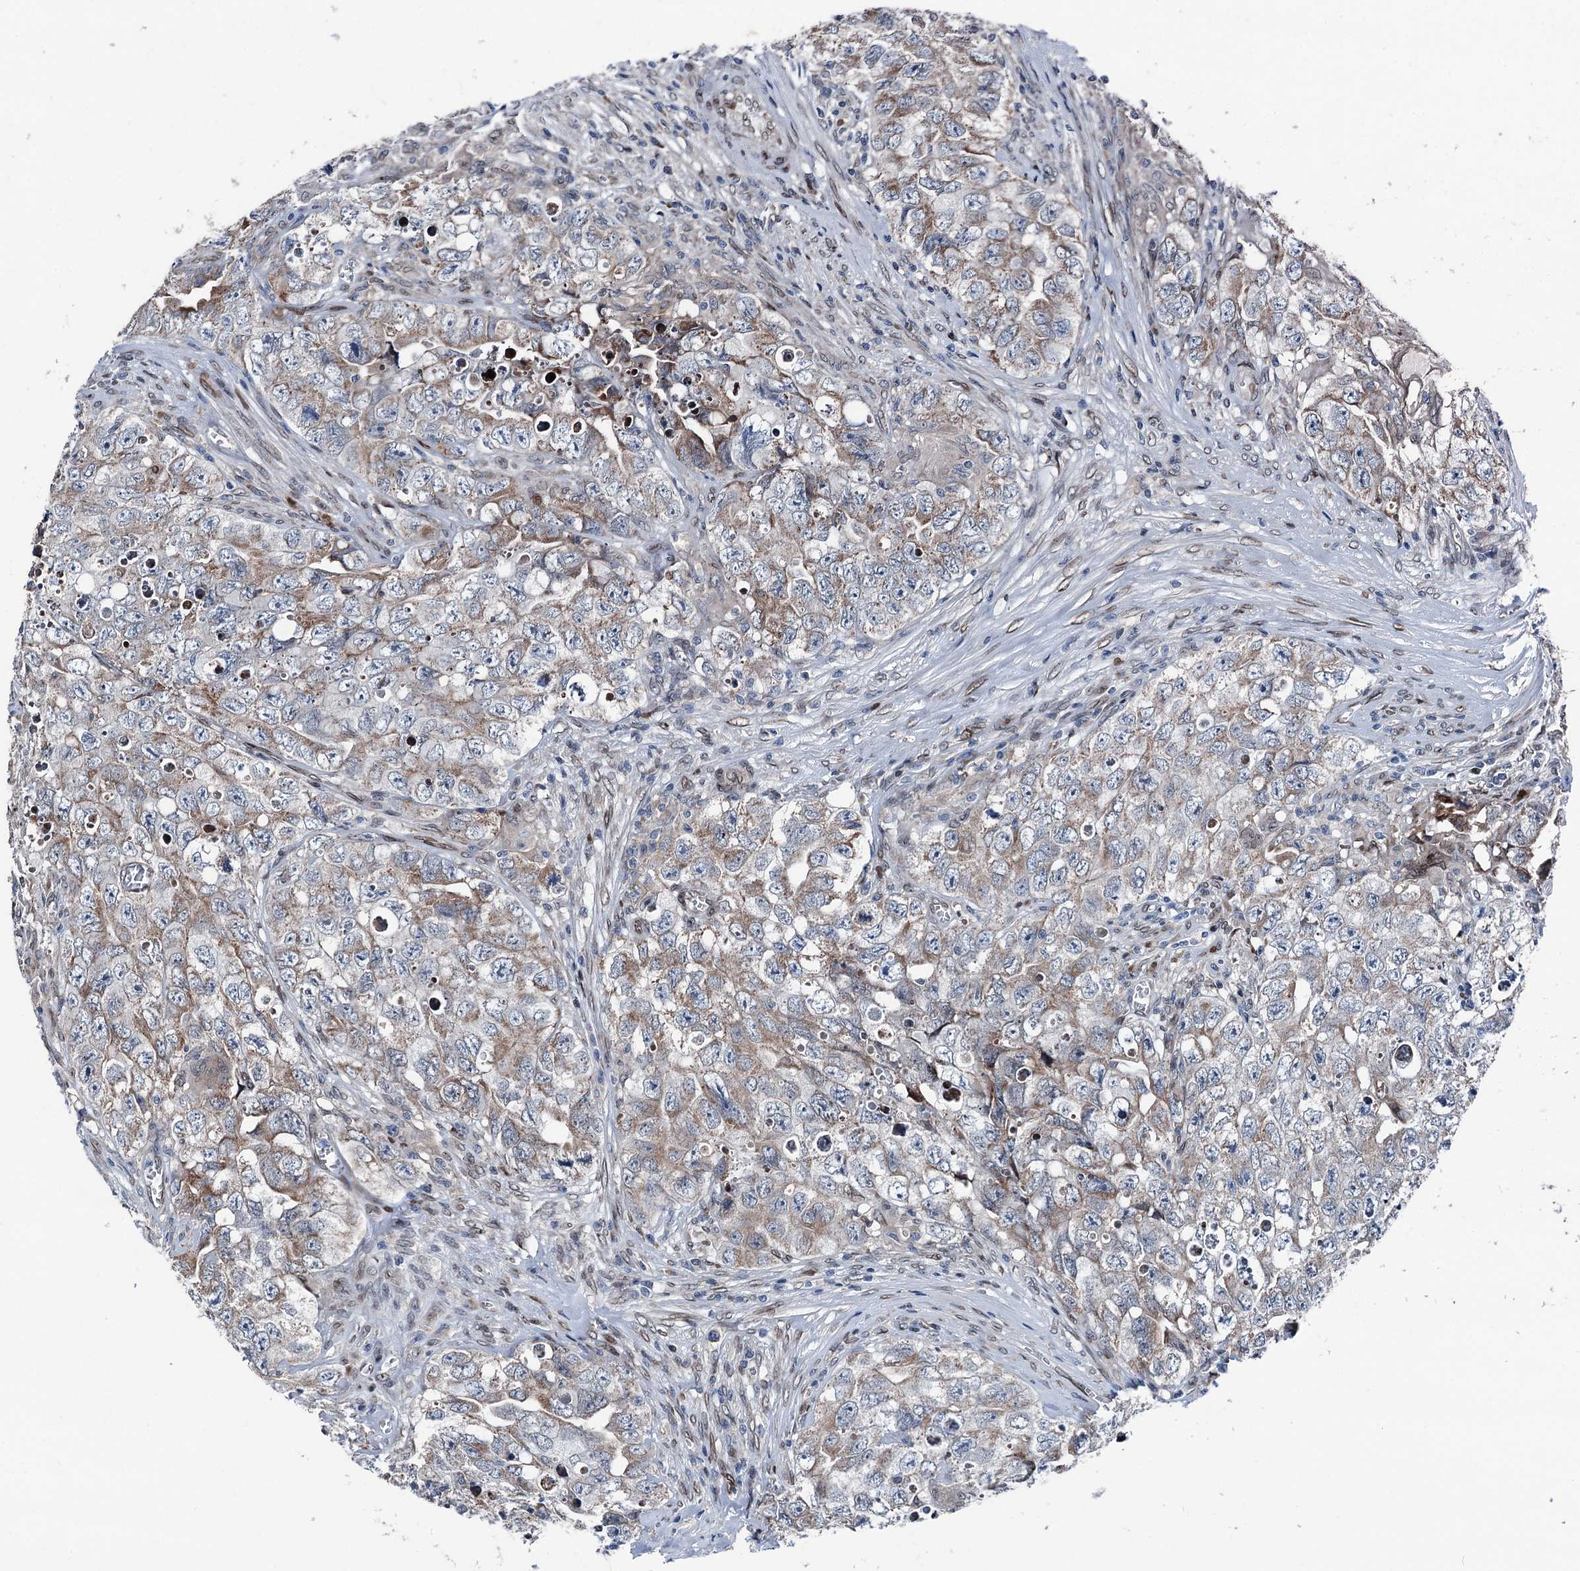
{"staining": {"intensity": "weak", "quantity": ">75%", "location": "cytoplasmic/membranous"}, "tissue": "testis cancer", "cell_type": "Tumor cells", "image_type": "cancer", "snomed": [{"axis": "morphology", "description": "Seminoma, NOS"}, {"axis": "morphology", "description": "Carcinoma, Embryonal, NOS"}, {"axis": "topography", "description": "Testis"}], "caption": "Immunohistochemistry (IHC) (DAB) staining of seminoma (testis) reveals weak cytoplasmic/membranous protein expression in approximately >75% of tumor cells.", "gene": "MRPL14", "patient": {"sex": "male", "age": 43}}